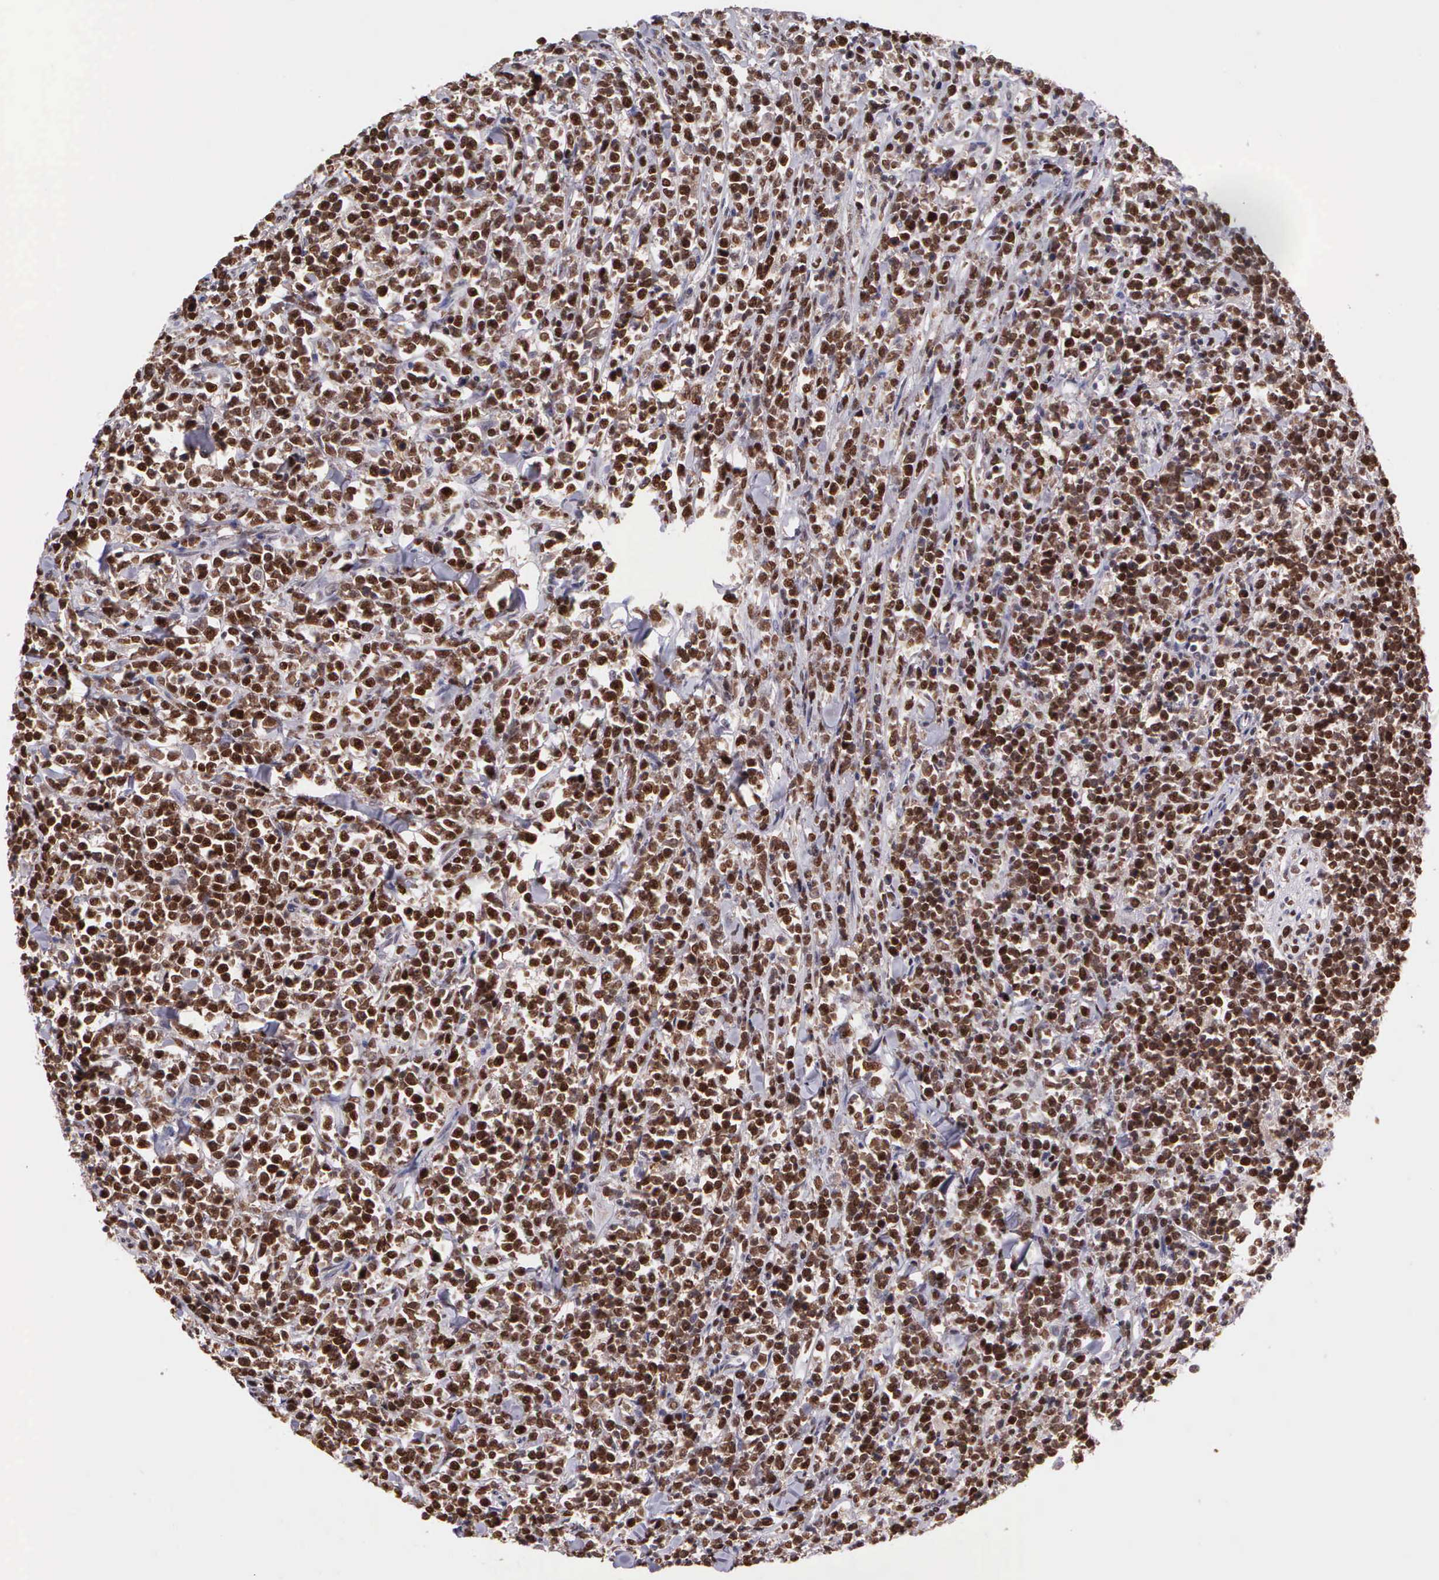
{"staining": {"intensity": "strong", "quantity": ">75%", "location": "nuclear"}, "tissue": "lymphoma", "cell_type": "Tumor cells", "image_type": "cancer", "snomed": [{"axis": "morphology", "description": "Malignant lymphoma, non-Hodgkin's type, High grade"}, {"axis": "topography", "description": "Small intestine"}, {"axis": "topography", "description": "Colon"}], "caption": "The histopathology image reveals staining of malignant lymphoma, non-Hodgkin's type (high-grade), revealing strong nuclear protein expression (brown color) within tumor cells.", "gene": "UBR7", "patient": {"sex": "male", "age": 8}}